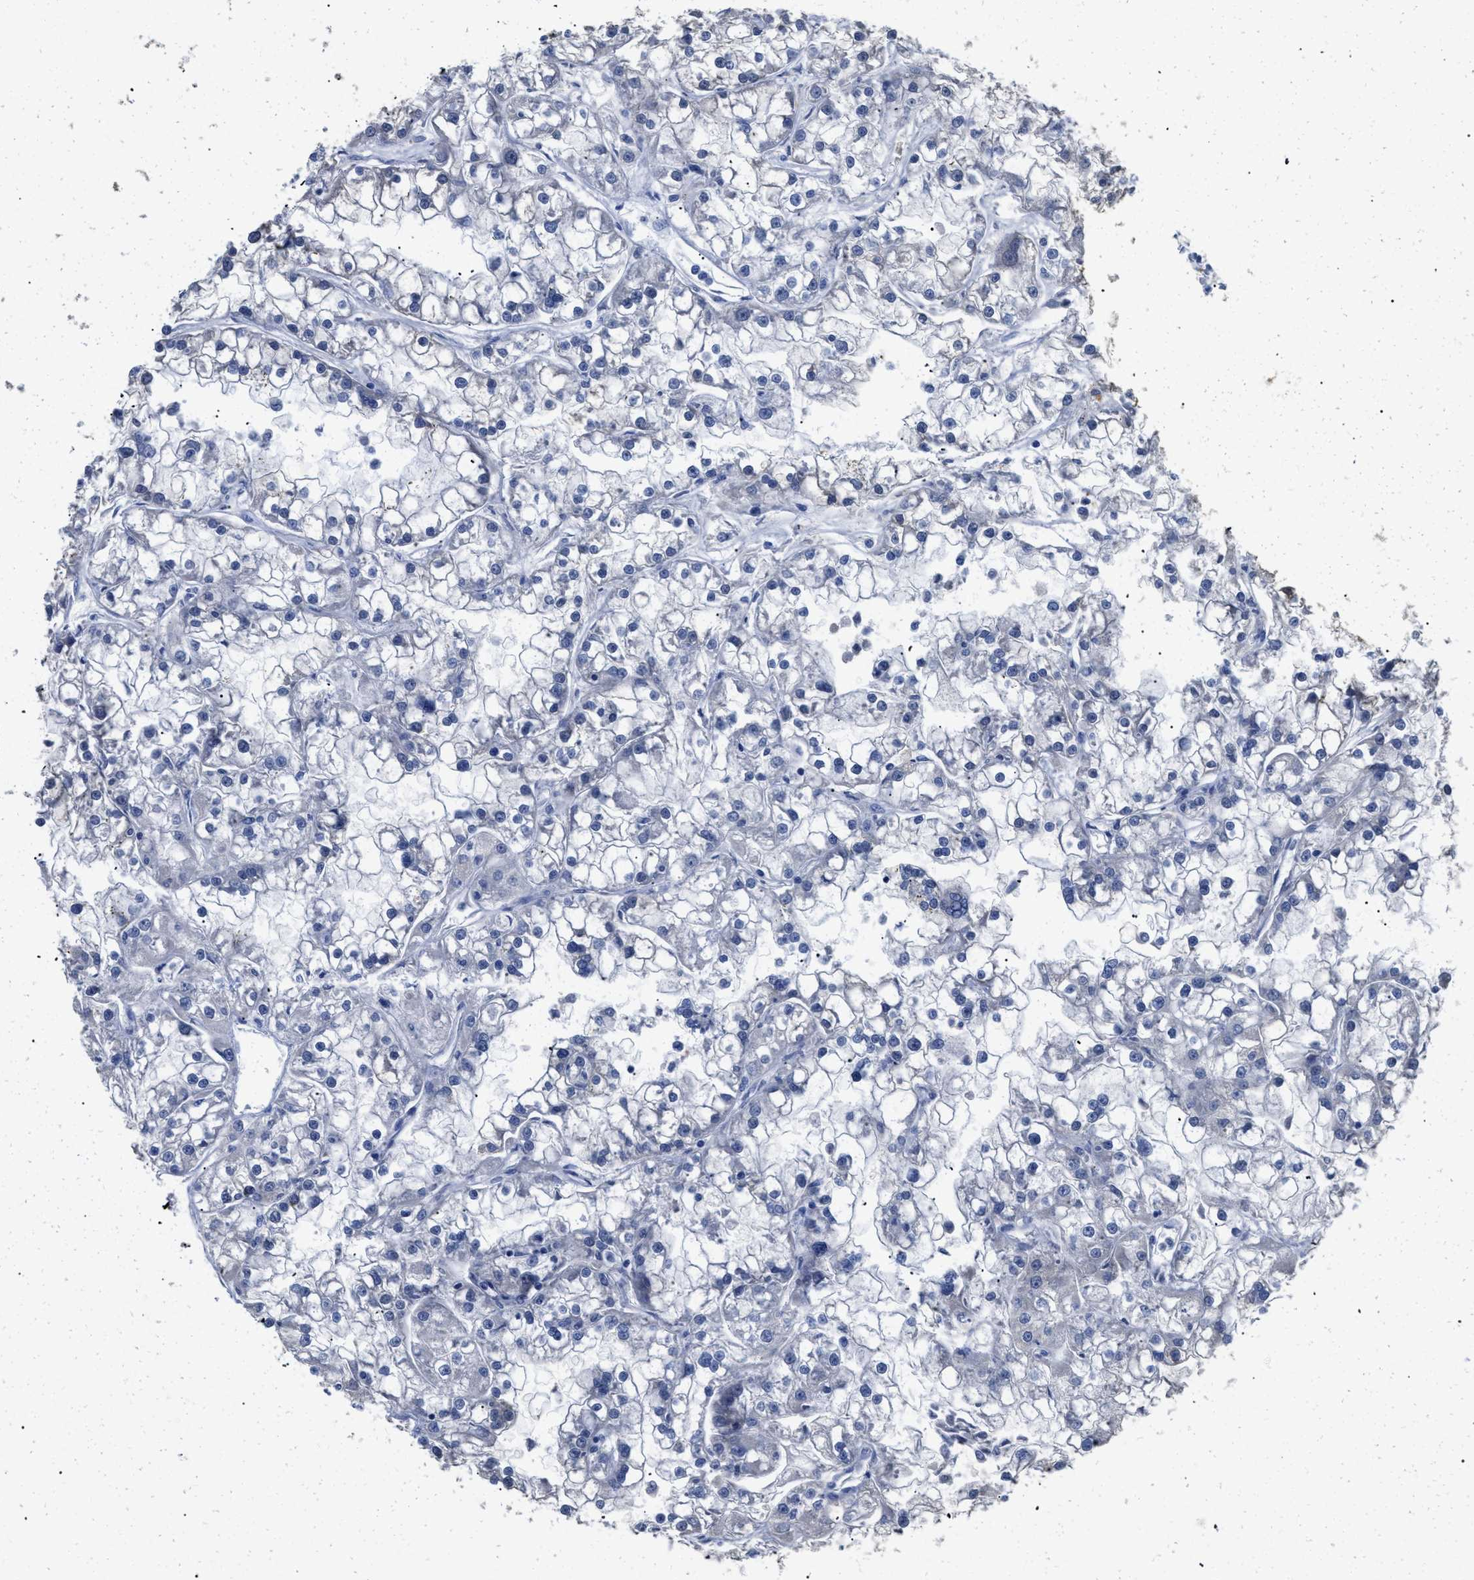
{"staining": {"intensity": "negative", "quantity": "none", "location": "none"}, "tissue": "renal cancer", "cell_type": "Tumor cells", "image_type": "cancer", "snomed": [{"axis": "morphology", "description": "Adenocarcinoma, NOS"}, {"axis": "topography", "description": "Kidney"}], "caption": "The IHC histopathology image has no significant expression in tumor cells of renal adenocarcinoma tissue.", "gene": "APOBEC2", "patient": {"sex": "female", "age": 52}}